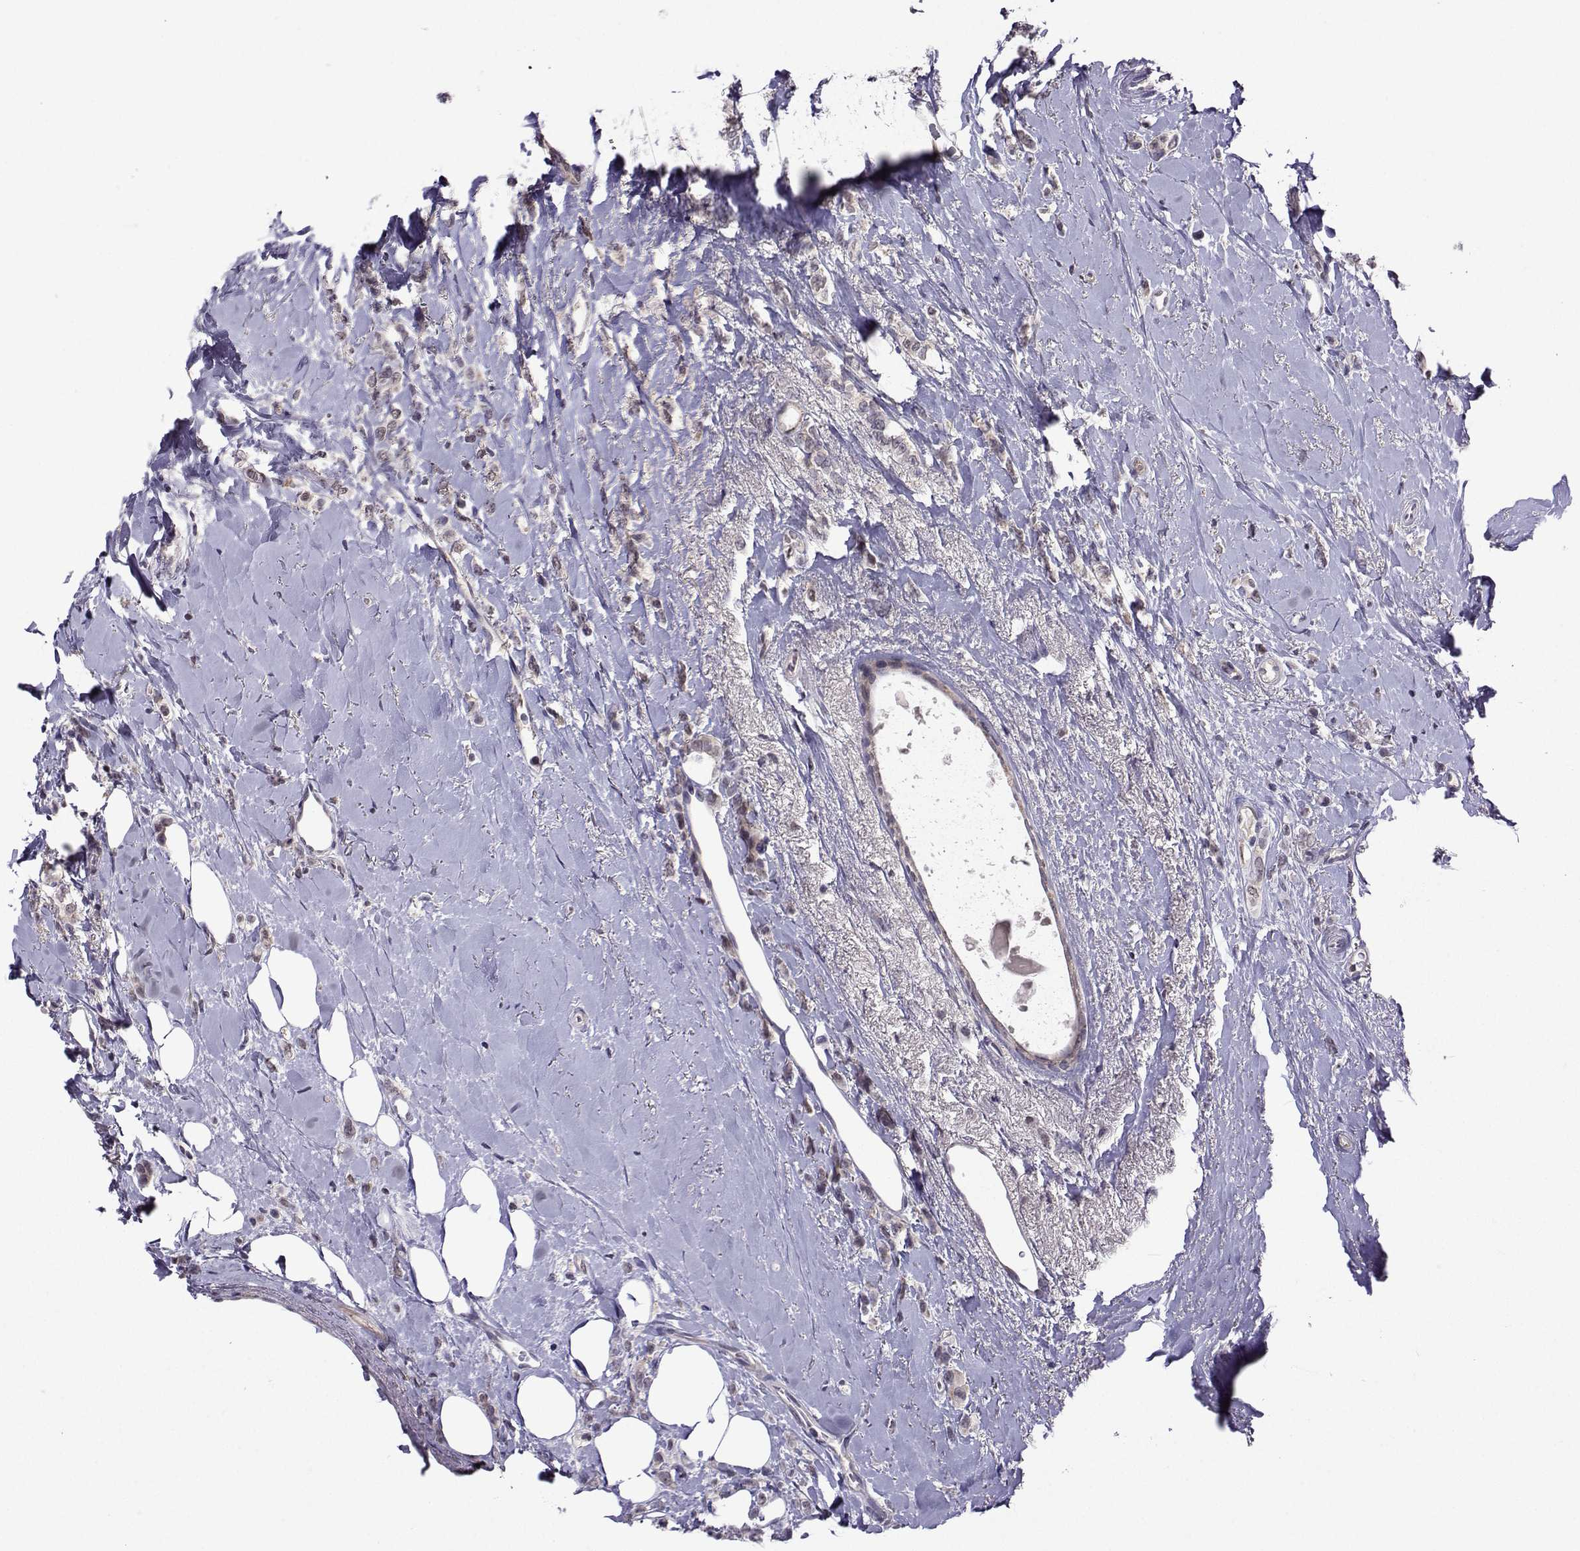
{"staining": {"intensity": "negative", "quantity": "none", "location": "none"}, "tissue": "breast cancer", "cell_type": "Tumor cells", "image_type": "cancer", "snomed": [{"axis": "morphology", "description": "Lobular carcinoma"}, {"axis": "topography", "description": "Breast"}], "caption": "Tumor cells show no significant staining in lobular carcinoma (breast).", "gene": "DDX20", "patient": {"sex": "female", "age": 66}}